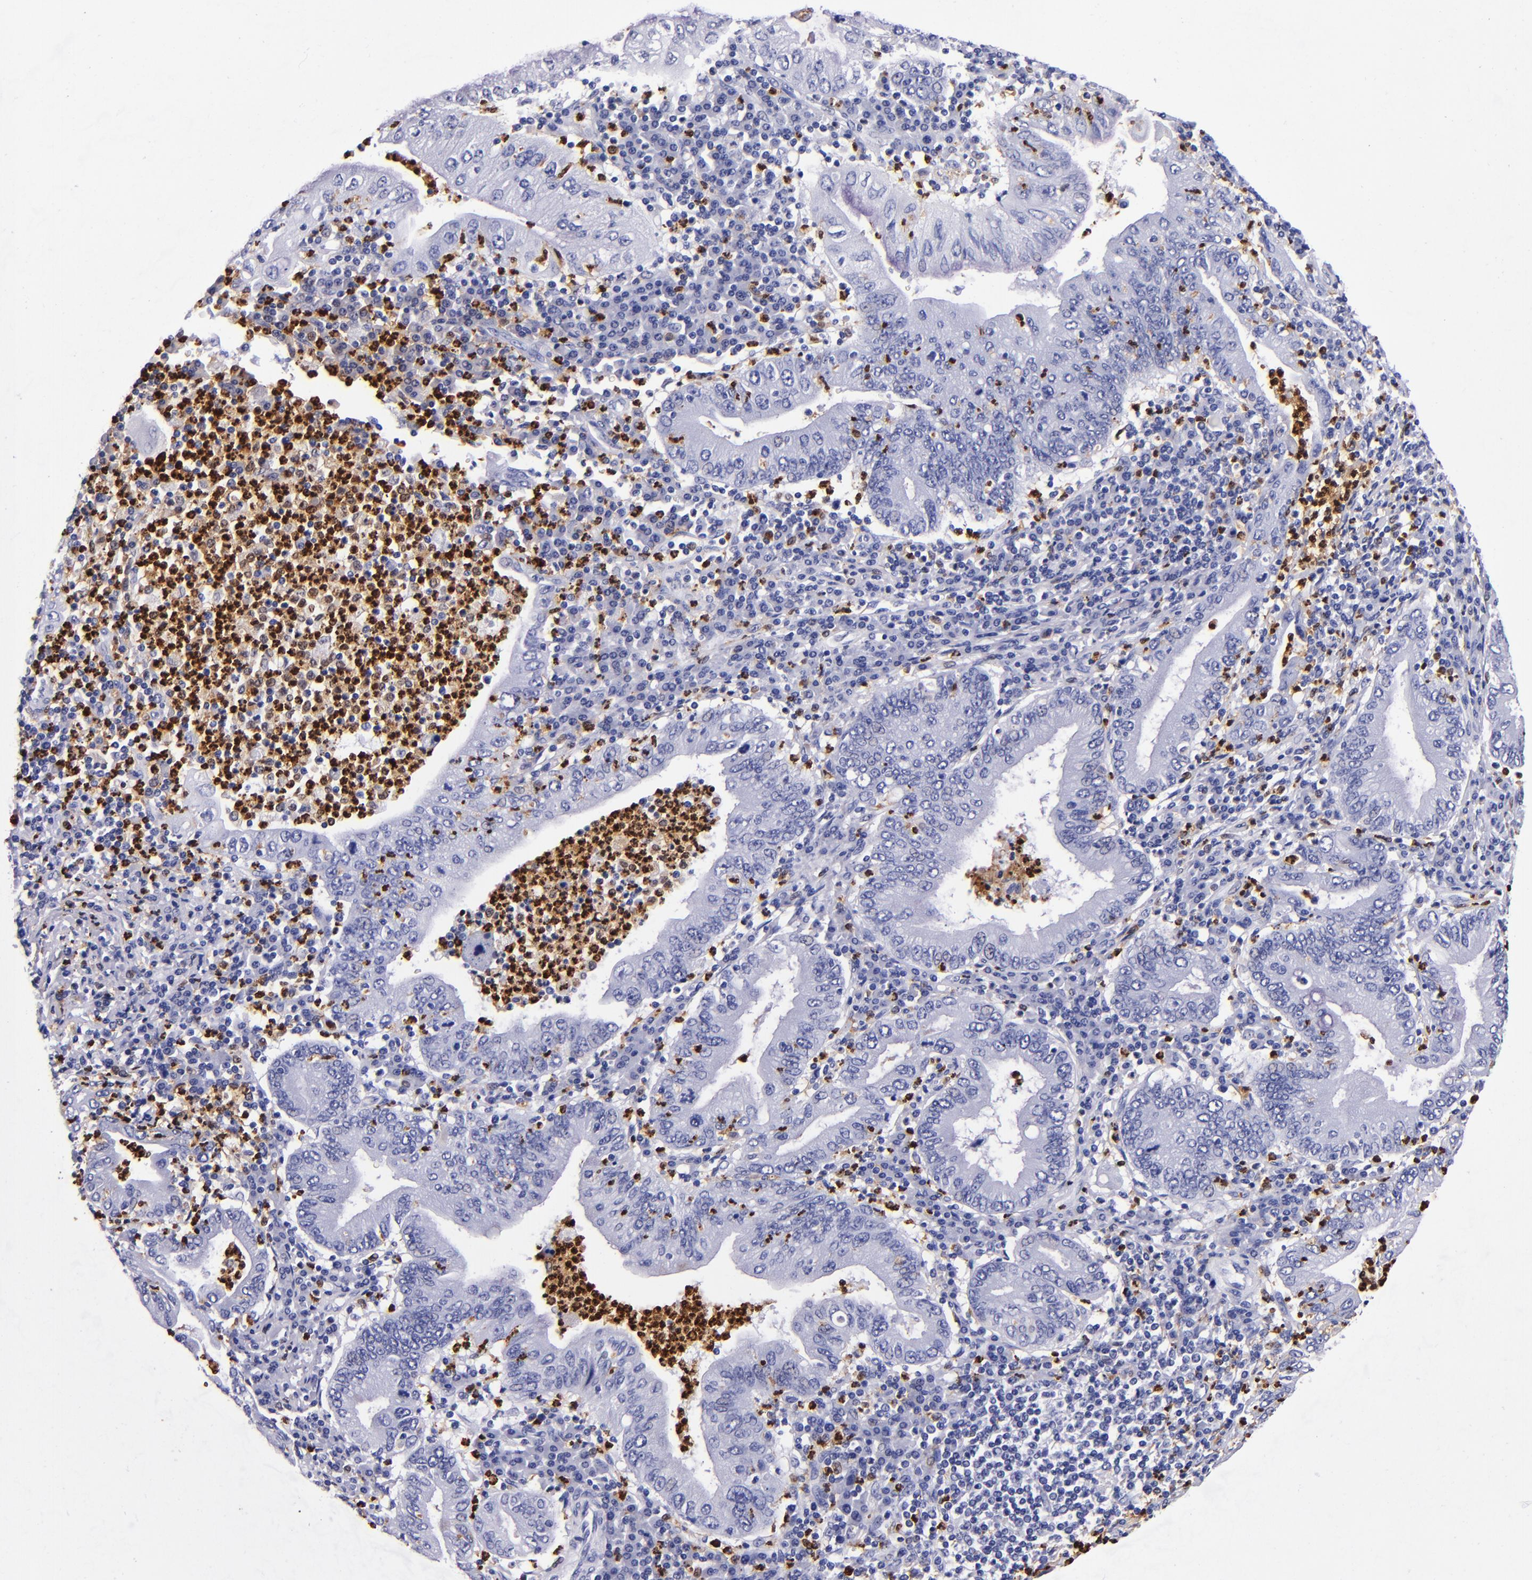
{"staining": {"intensity": "negative", "quantity": "none", "location": "none"}, "tissue": "stomach cancer", "cell_type": "Tumor cells", "image_type": "cancer", "snomed": [{"axis": "morphology", "description": "Normal tissue, NOS"}, {"axis": "morphology", "description": "Adenocarcinoma, NOS"}, {"axis": "topography", "description": "Esophagus"}, {"axis": "topography", "description": "Stomach, upper"}, {"axis": "topography", "description": "Peripheral nerve tissue"}], "caption": "A high-resolution micrograph shows immunohistochemistry staining of stomach cancer (adenocarcinoma), which exhibits no significant positivity in tumor cells.", "gene": "S100A8", "patient": {"sex": "male", "age": 62}}